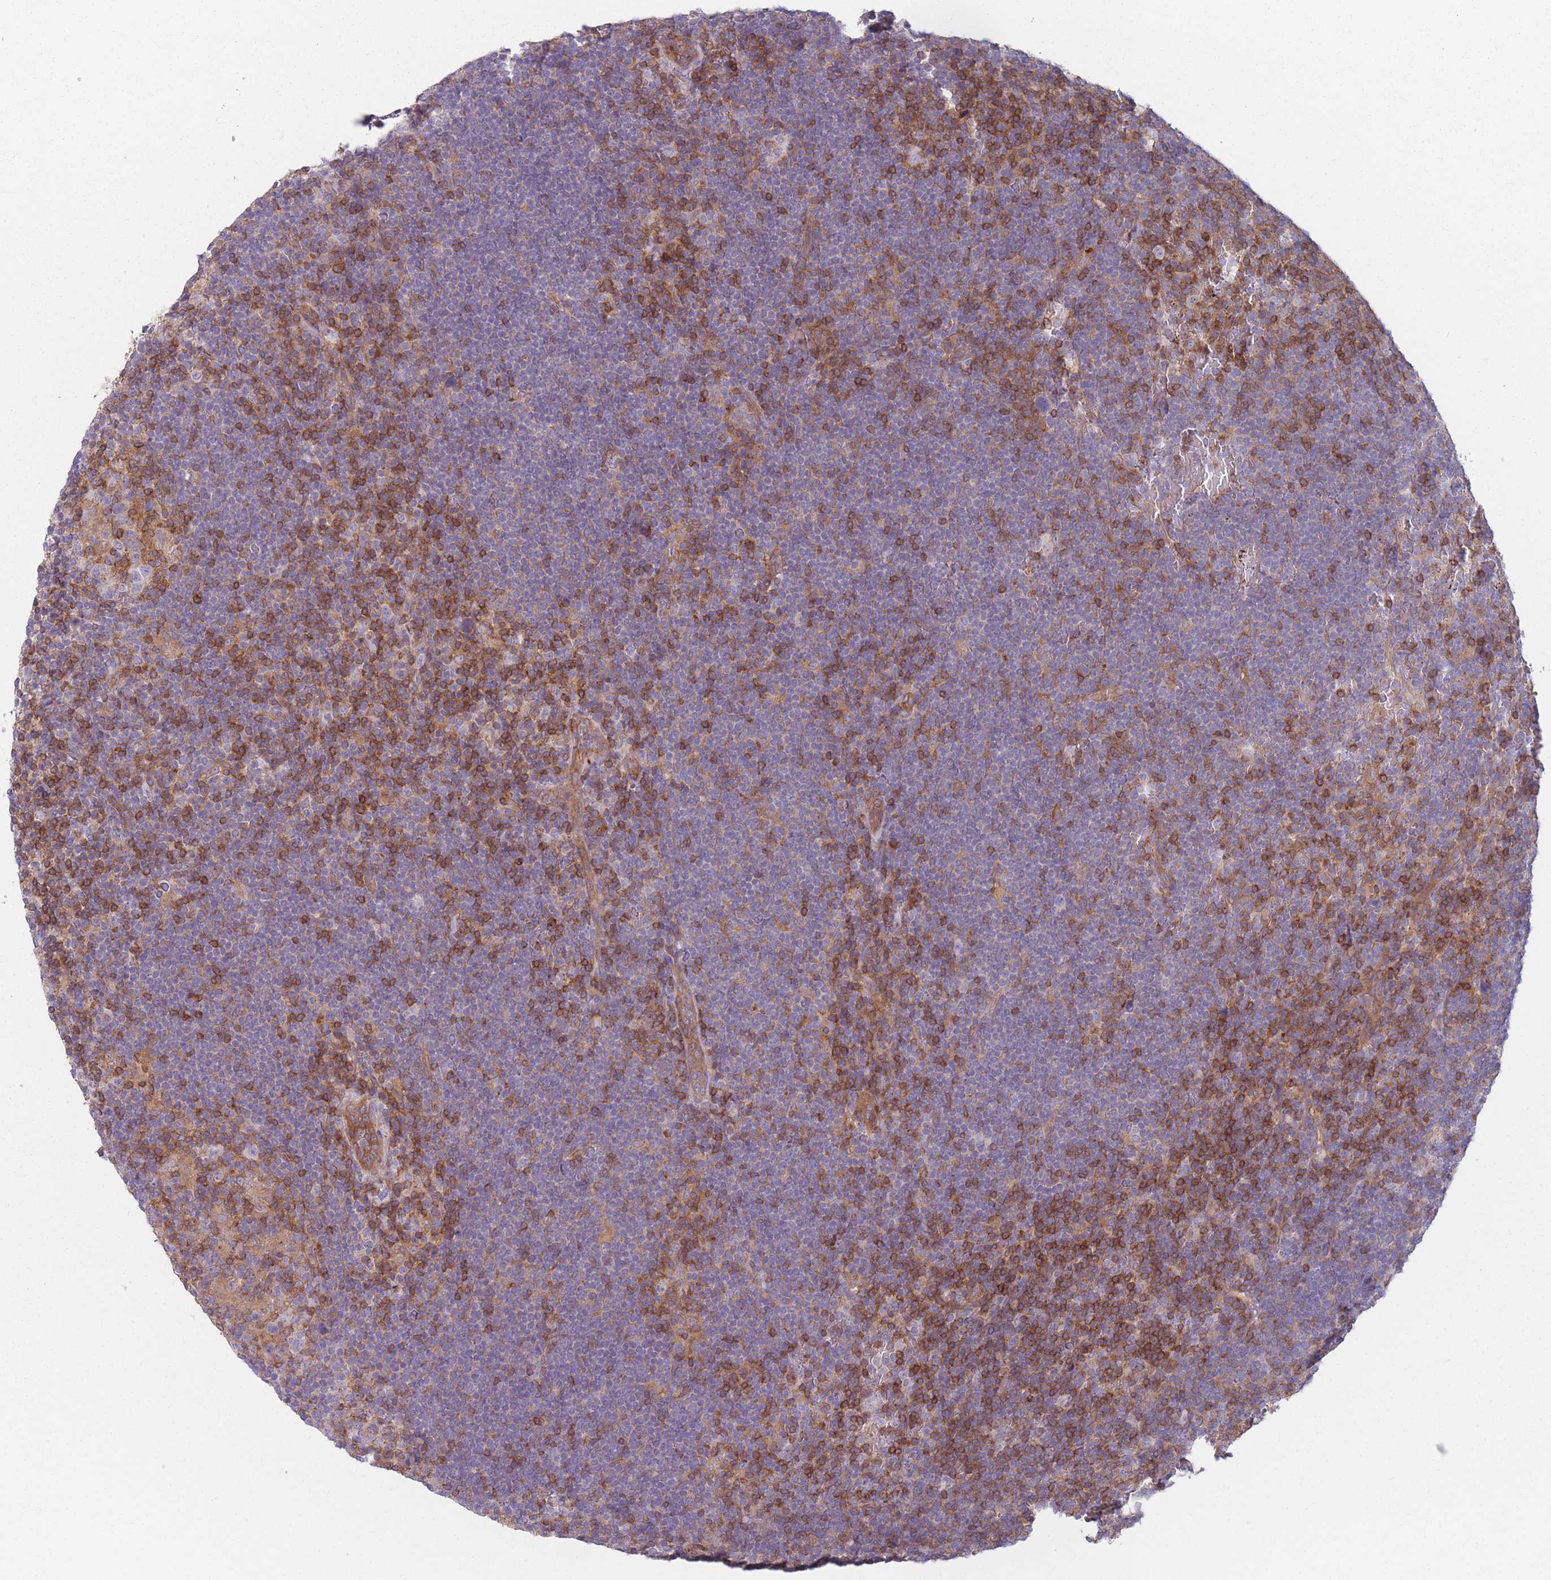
{"staining": {"intensity": "negative", "quantity": "none", "location": "none"}, "tissue": "lymphoma", "cell_type": "Tumor cells", "image_type": "cancer", "snomed": [{"axis": "morphology", "description": "Hodgkin's disease, NOS"}, {"axis": "topography", "description": "Lymph node"}], "caption": "Micrograph shows no protein expression in tumor cells of Hodgkin's disease tissue.", "gene": "HSBP1L1", "patient": {"sex": "female", "age": 57}}